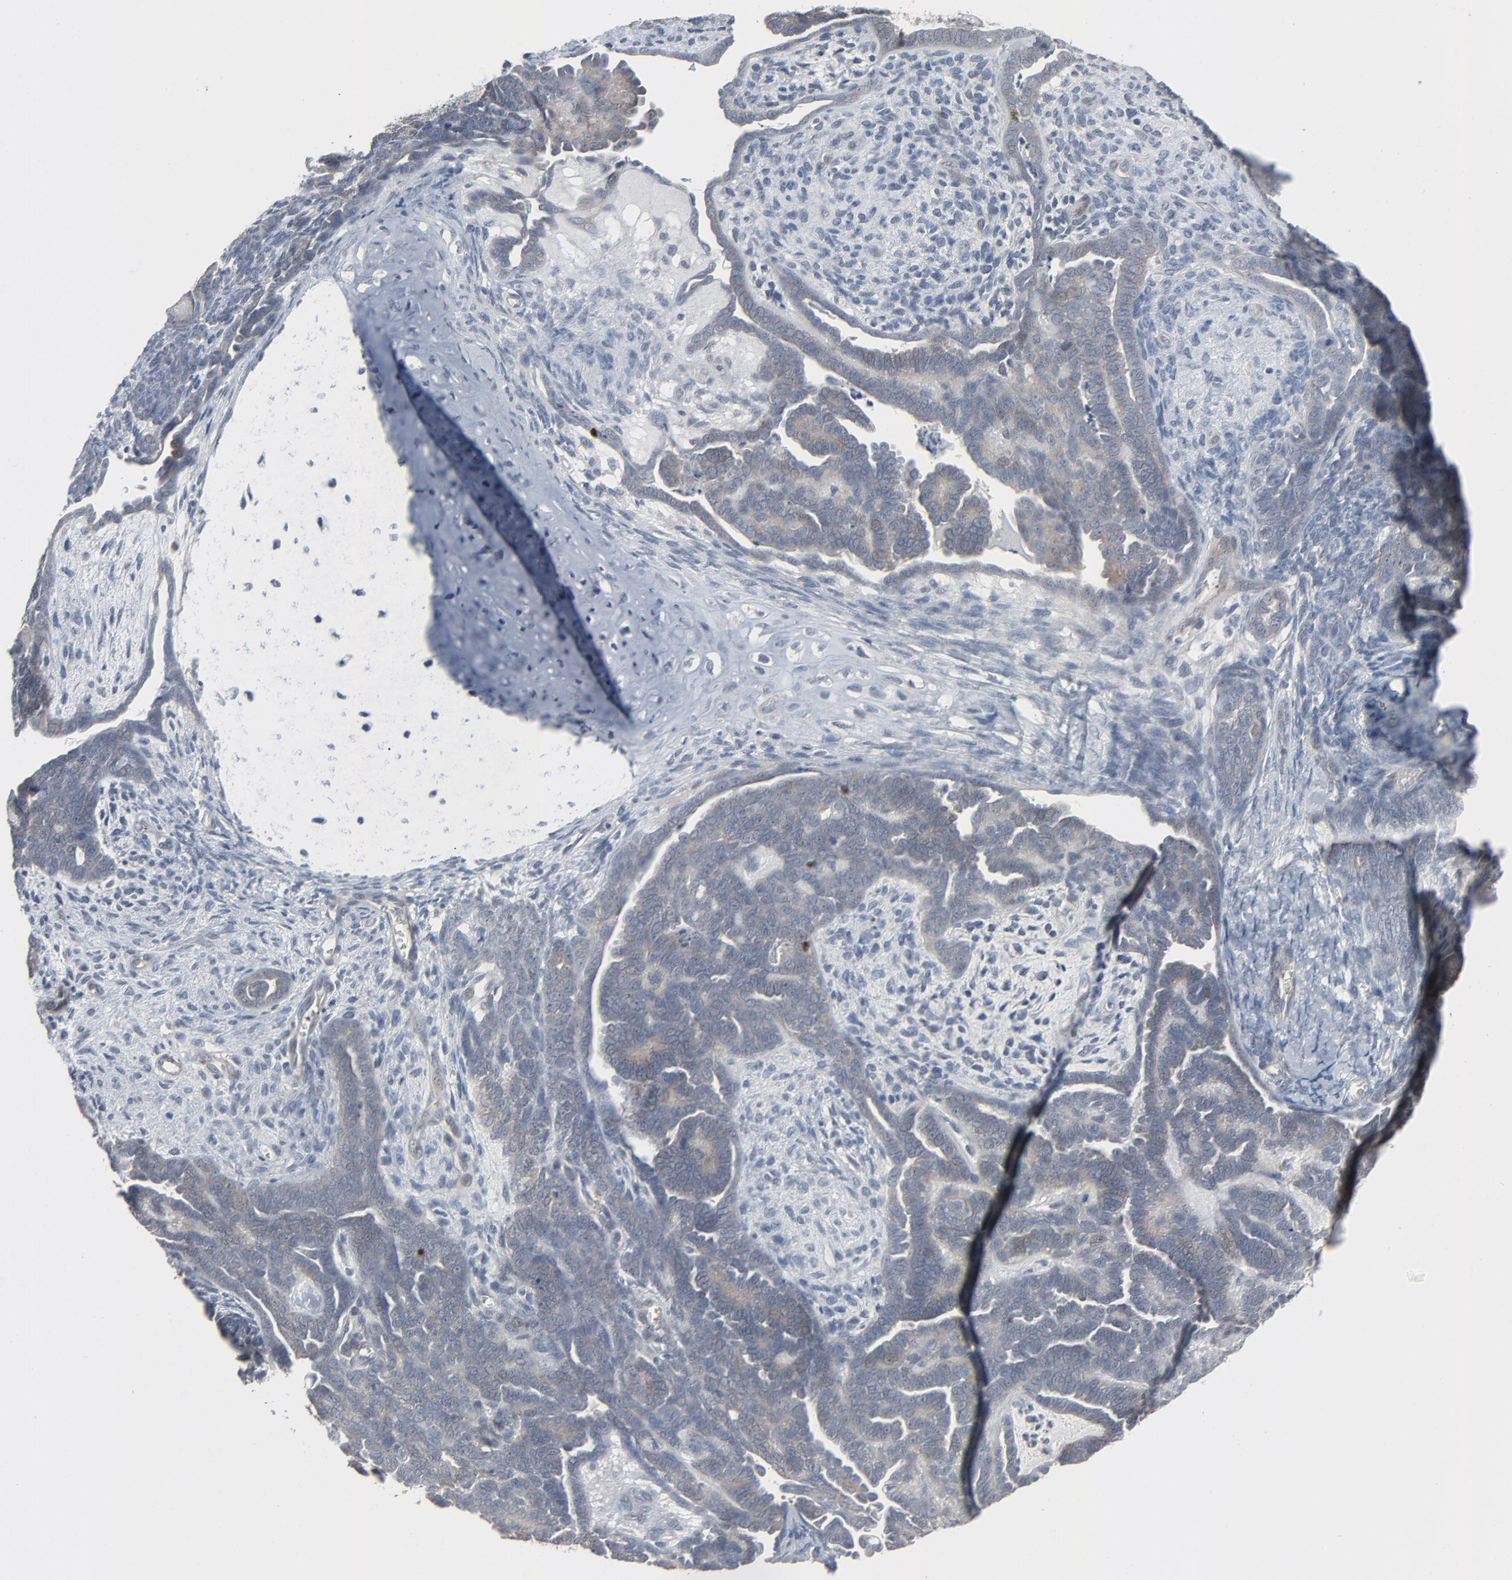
{"staining": {"intensity": "negative", "quantity": "none", "location": "none"}, "tissue": "endometrial cancer", "cell_type": "Tumor cells", "image_type": "cancer", "snomed": [{"axis": "morphology", "description": "Neoplasm, malignant, NOS"}, {"axis": "topography", "description": "Endometrium"}], "caption": "DAB immunohistochemical staining of human neoplasm (malignant) (endometrial) displays no significant staining in tumor cells.", "gene": "NEUROD1", "patient": {"sex": "female", "age": 74}}